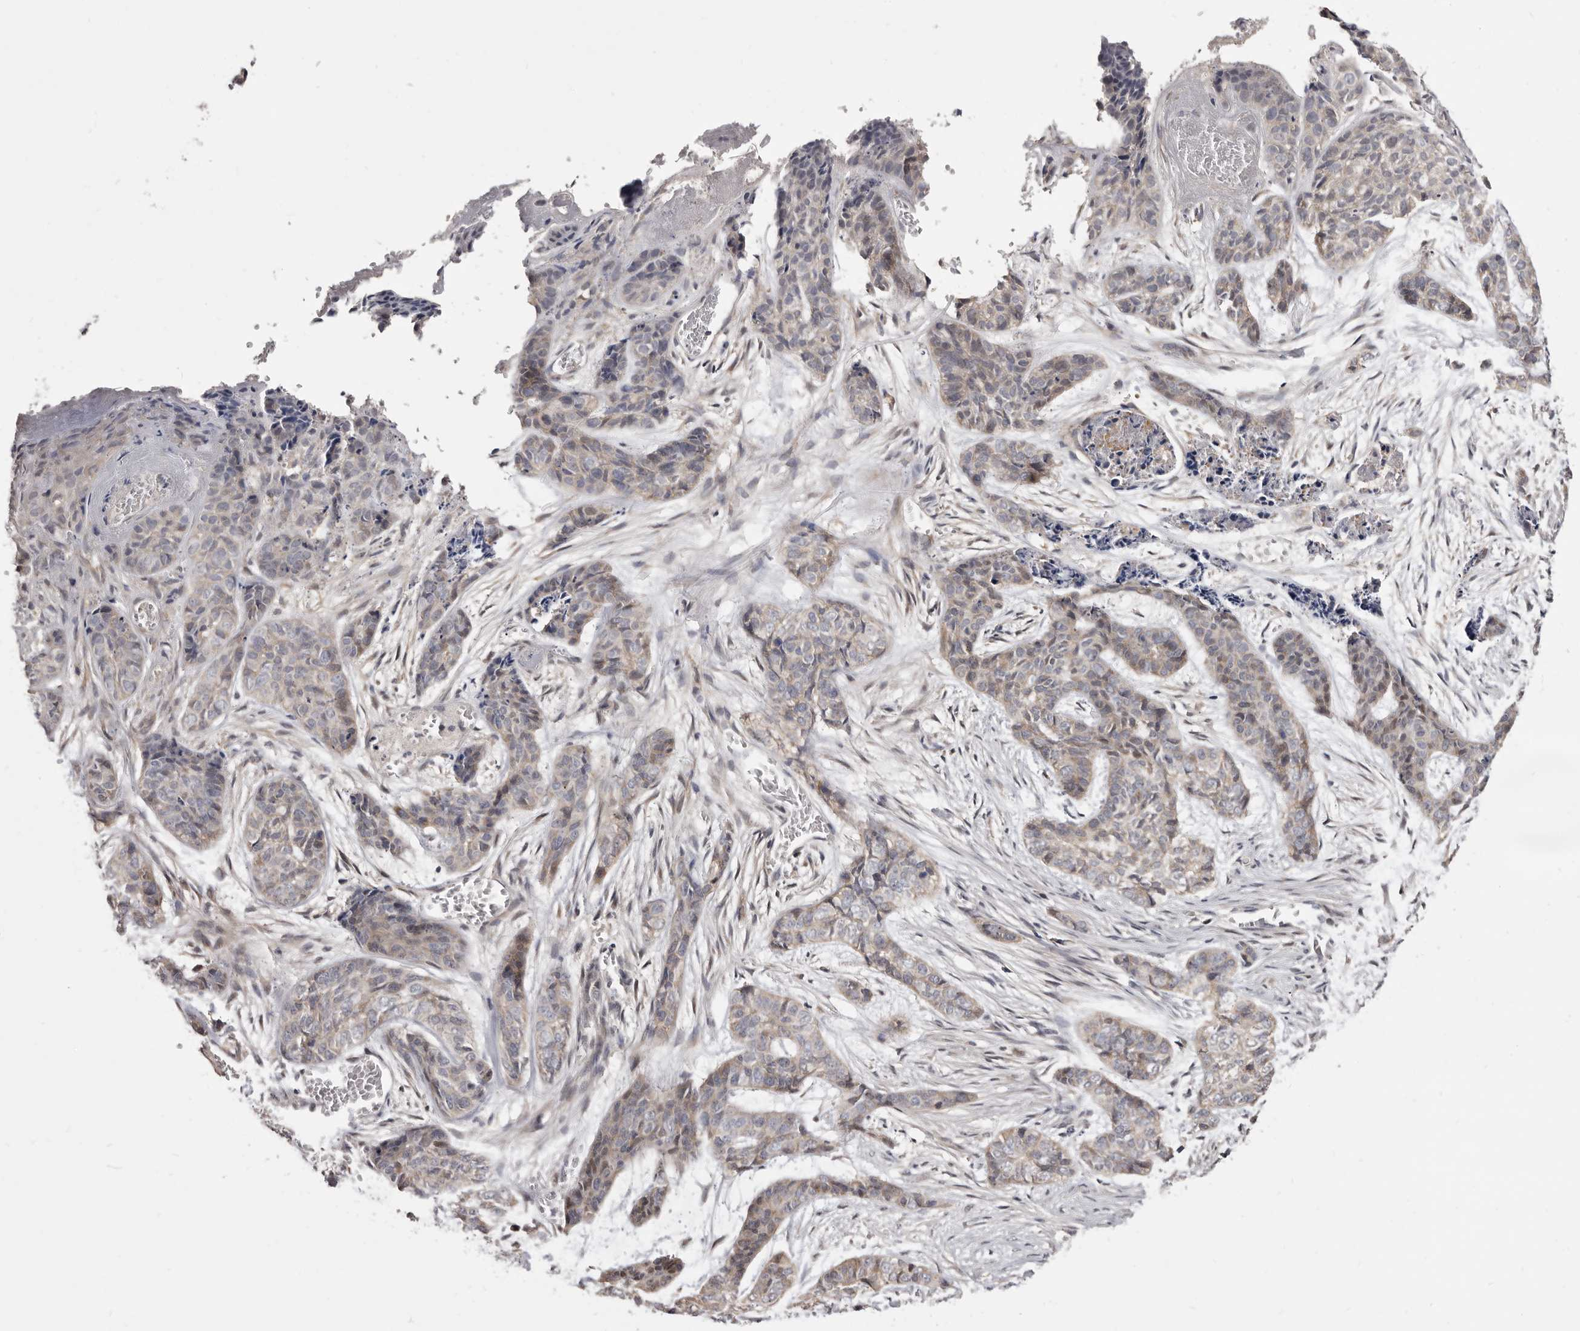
{"staining": {"intensity": "weak", "quantity": "<25%", "location": "cytoplasmic/membranous"}, "tissue": "skin cancer", "cell_type": "Tumor cells", "image_type": "cancer", "snomed": [{"axis": "morphology", "description": "Basal cell carcinoma"}, {"axis": "topography", "description": "Skin"}], "caption": "A high-resolution photomicrograph shows immunohistochemistry (IHC) staining of skin cancer, which reveals no significant positivity in tumor cells. Nuclei are stained in blue.", "gene": "INAVA", "patient": {"sex": "female", "age": 64}}